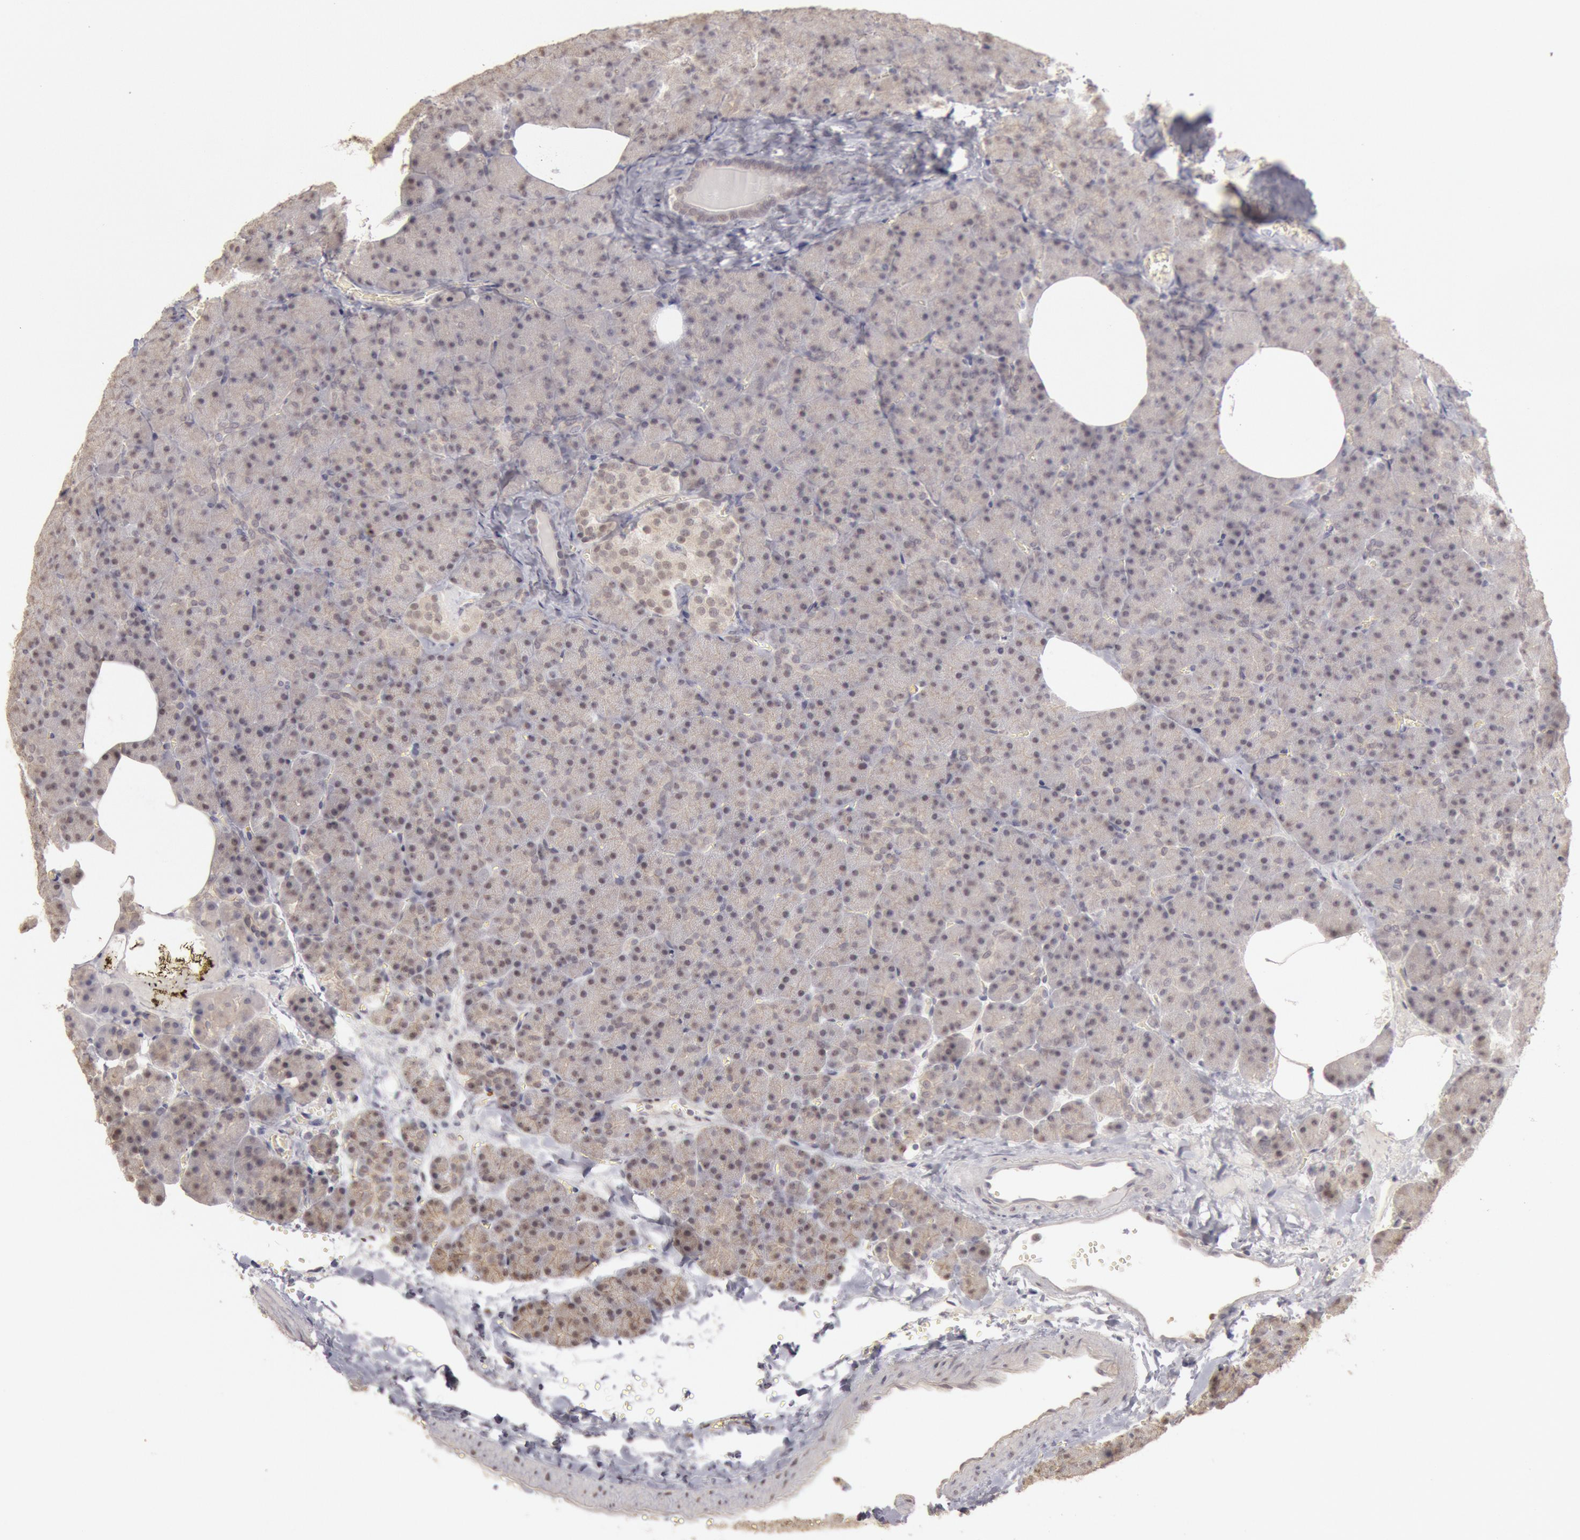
{"staining": {"intensity": "negative", "quantity": "none", "location": "none"}, "tissue": "pancreas", "cell_type": "Exocrine glandular cells", "image_type": "normal", "snomed": [{"axis": "morphology", "description": "Normal tissue, NOS"}, {"axis": "topography", "description": "Pancreas"}], "caption": "High power microscopy photomicrograph of an immunohistochemistry (IHC) micrograph of normal pancreas, revealing no significant expression in exocrine glandular cells.", "gene": "RIMBP3B", "patient": {"sex": "female", "age": 35}}